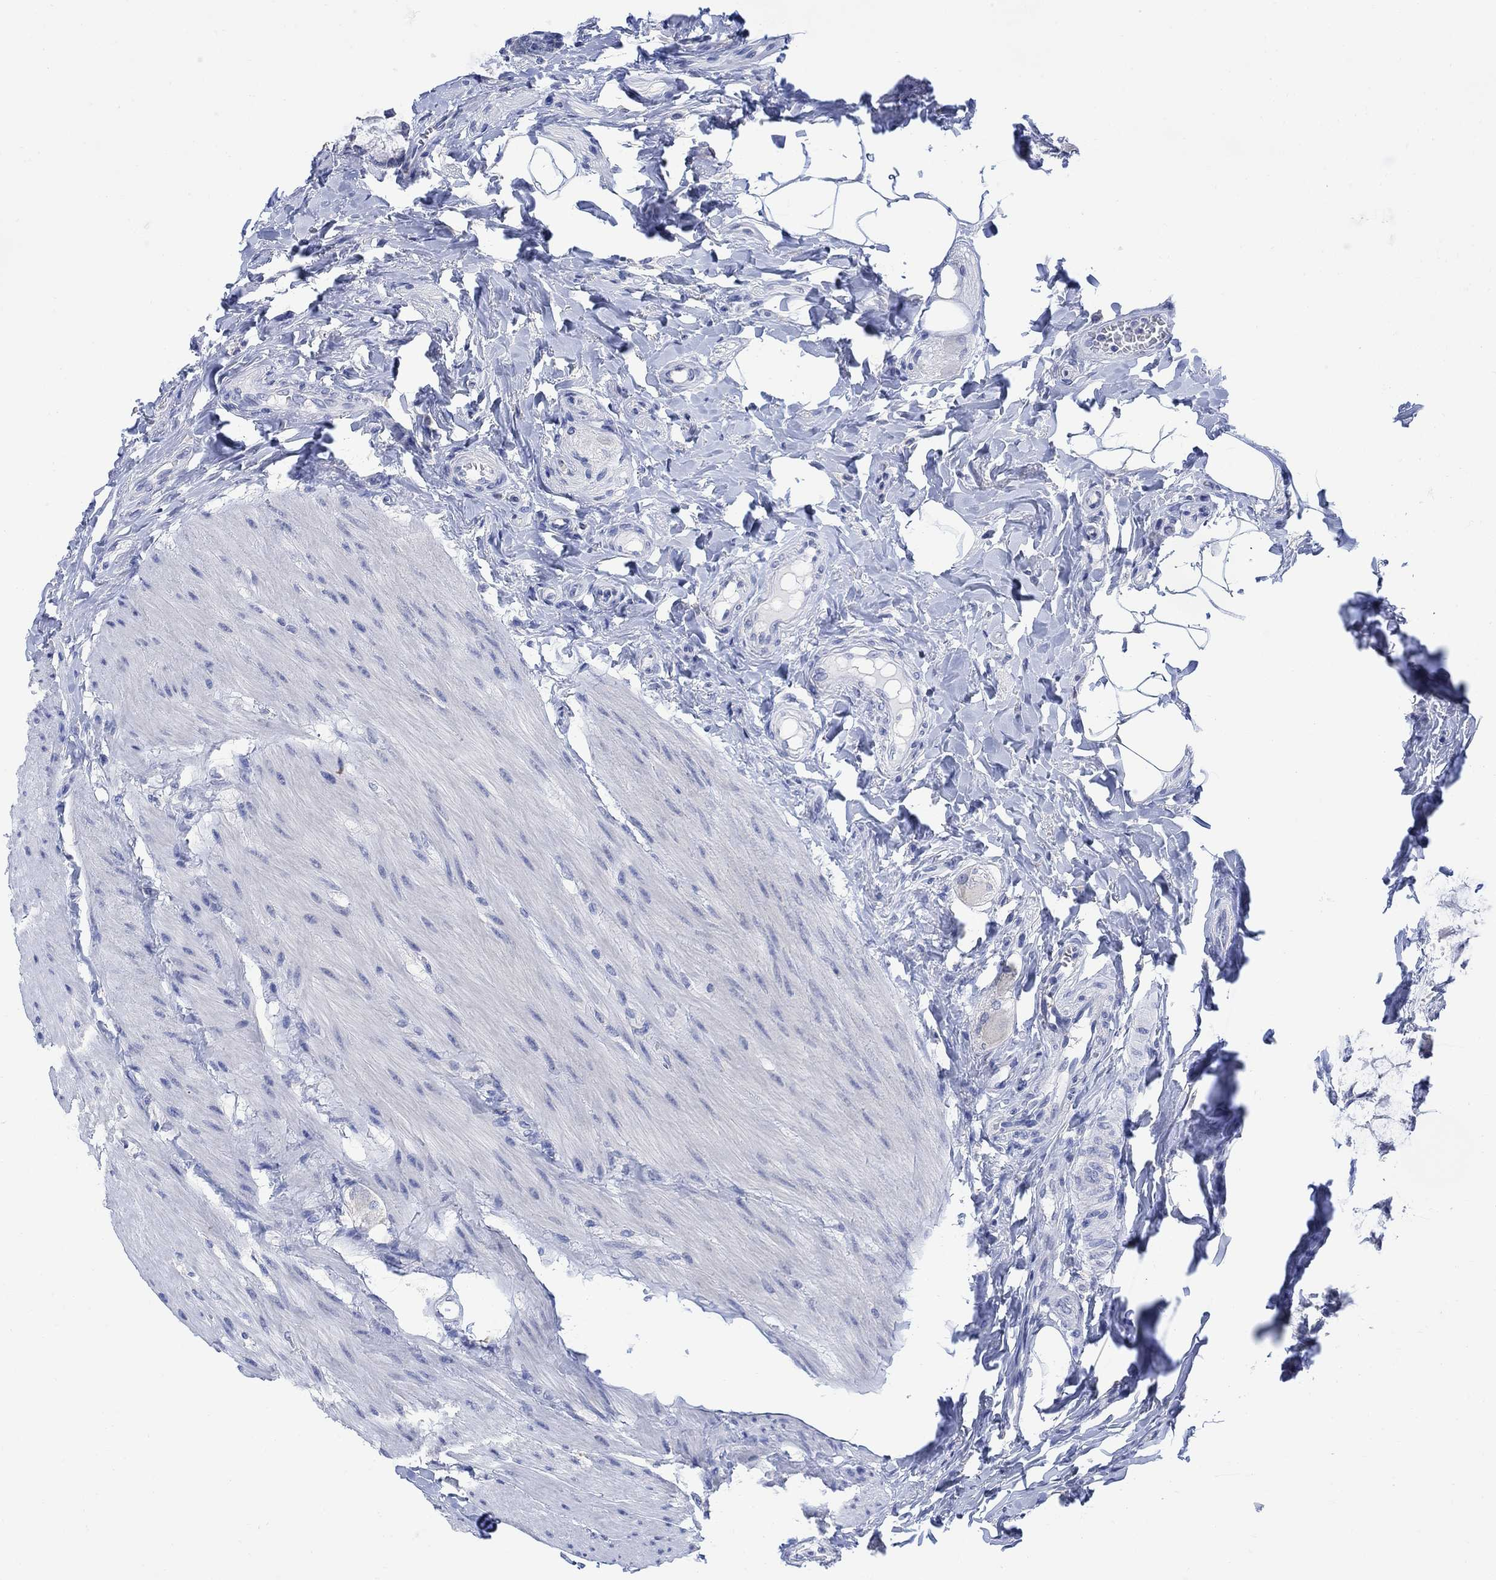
{"staining": {"intensity": "negative", "quantity": "none", "location": "none"}, "tissue": "colon", "cell_type": "Endothelial cells", "image_type": "normal", "snomed": [{"axis": "morphology", "description": "Normal tissue, NOS"}, {"axis": "topography", "description": "Colon"}], "caption": "DAB immunohistochemical staining of unremarkable human colon shows no significant positivity in endothelial cells.", "gene": "FBP2", "patient": {"sex": "female", "age": 65}}